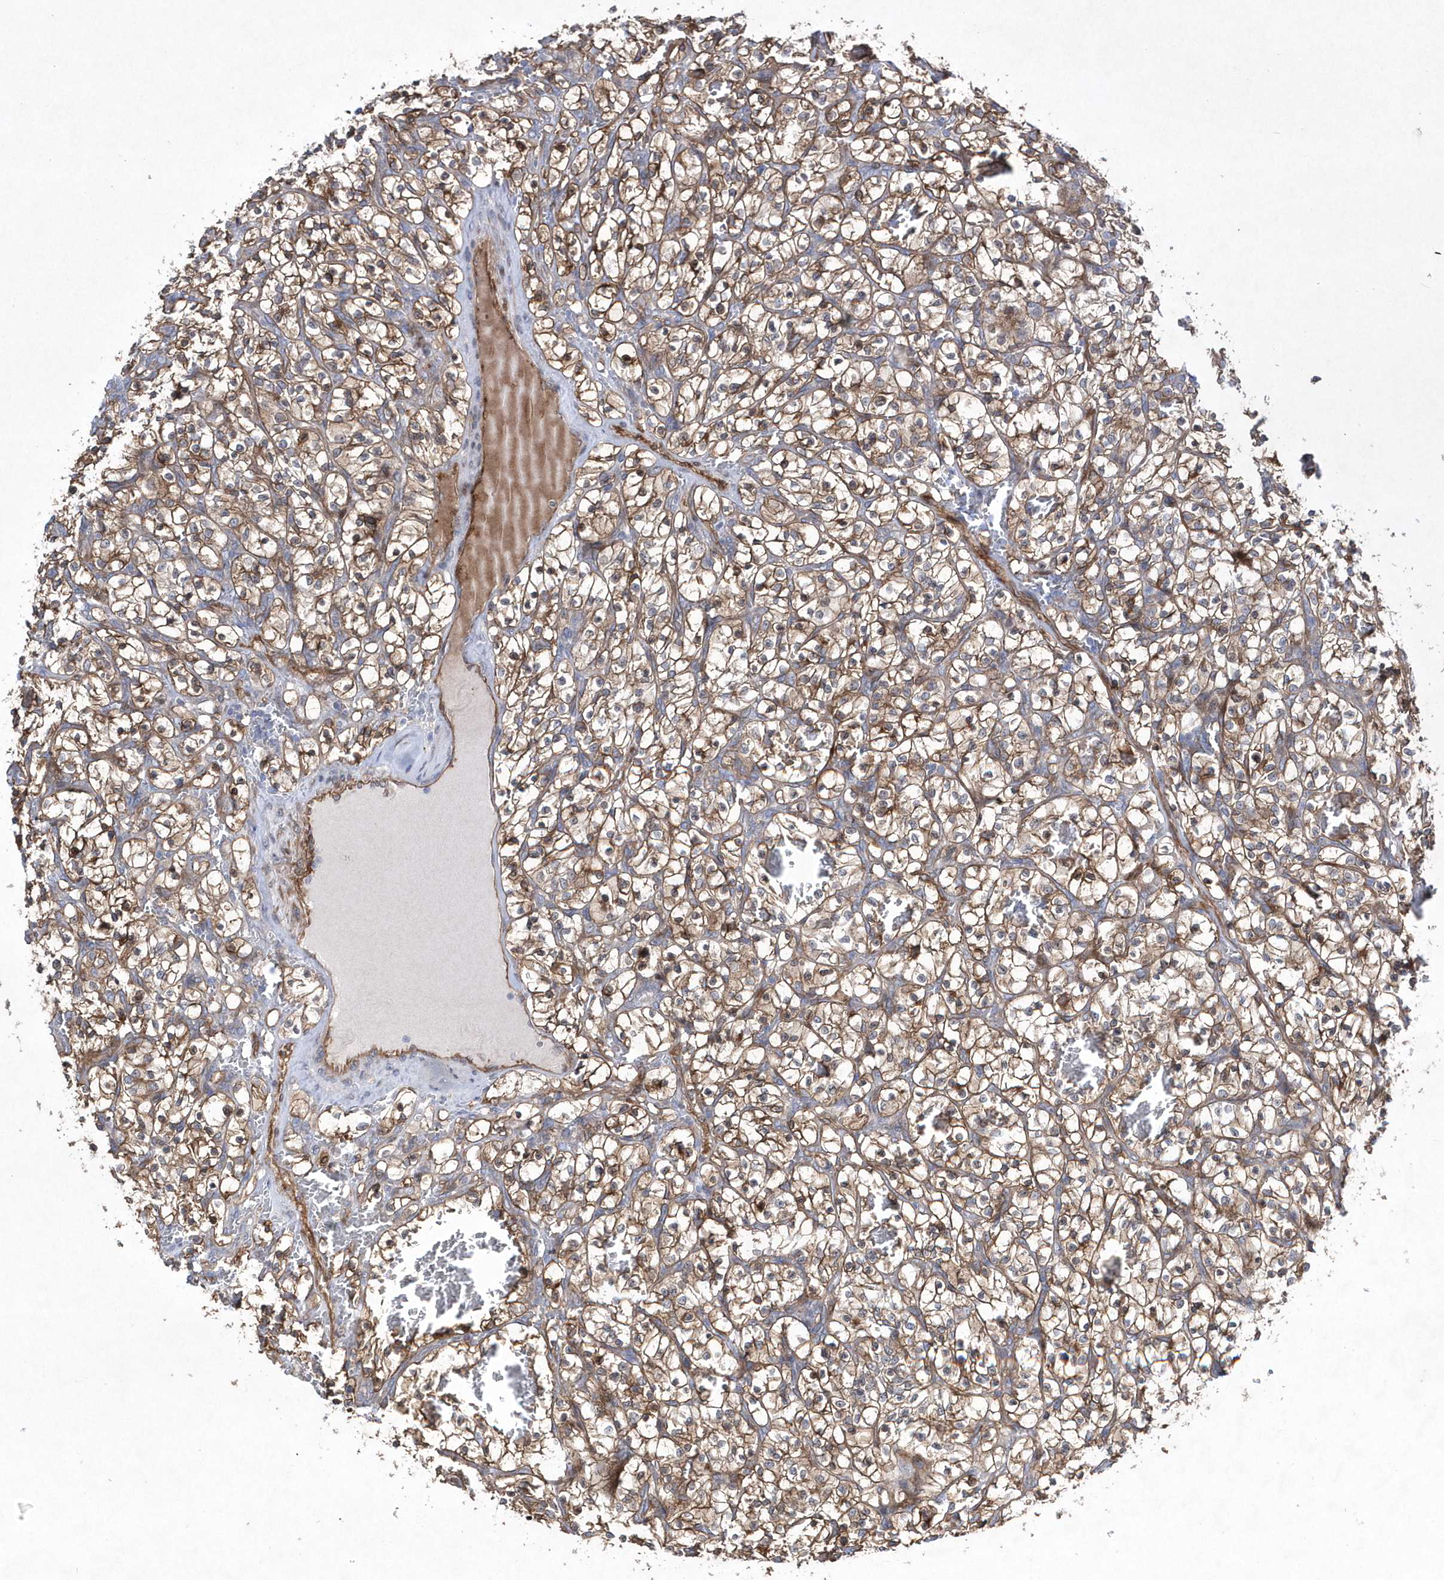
{"staining": {"intensity": "moderate", "quantity": ">75%", "location": "cytoplasmic/membranous"}, "tissue": "renal cancer", "cell_type": "Tumor cells", "image_type": "cancer", "snomed": [{"axis": "morphology", "description": "Adenocarcinoma, NOS"}, {"axis": "topography", "description": "Kidney"}], "caption": "Protein staining of renal cancer (adenocarcinoma) tissue reveals moderate cytoplasmic/membranous expression in approximately >75% of tumor cells.", "gene": "DSPP", "patient": {"sex": "female", "age": 57}}